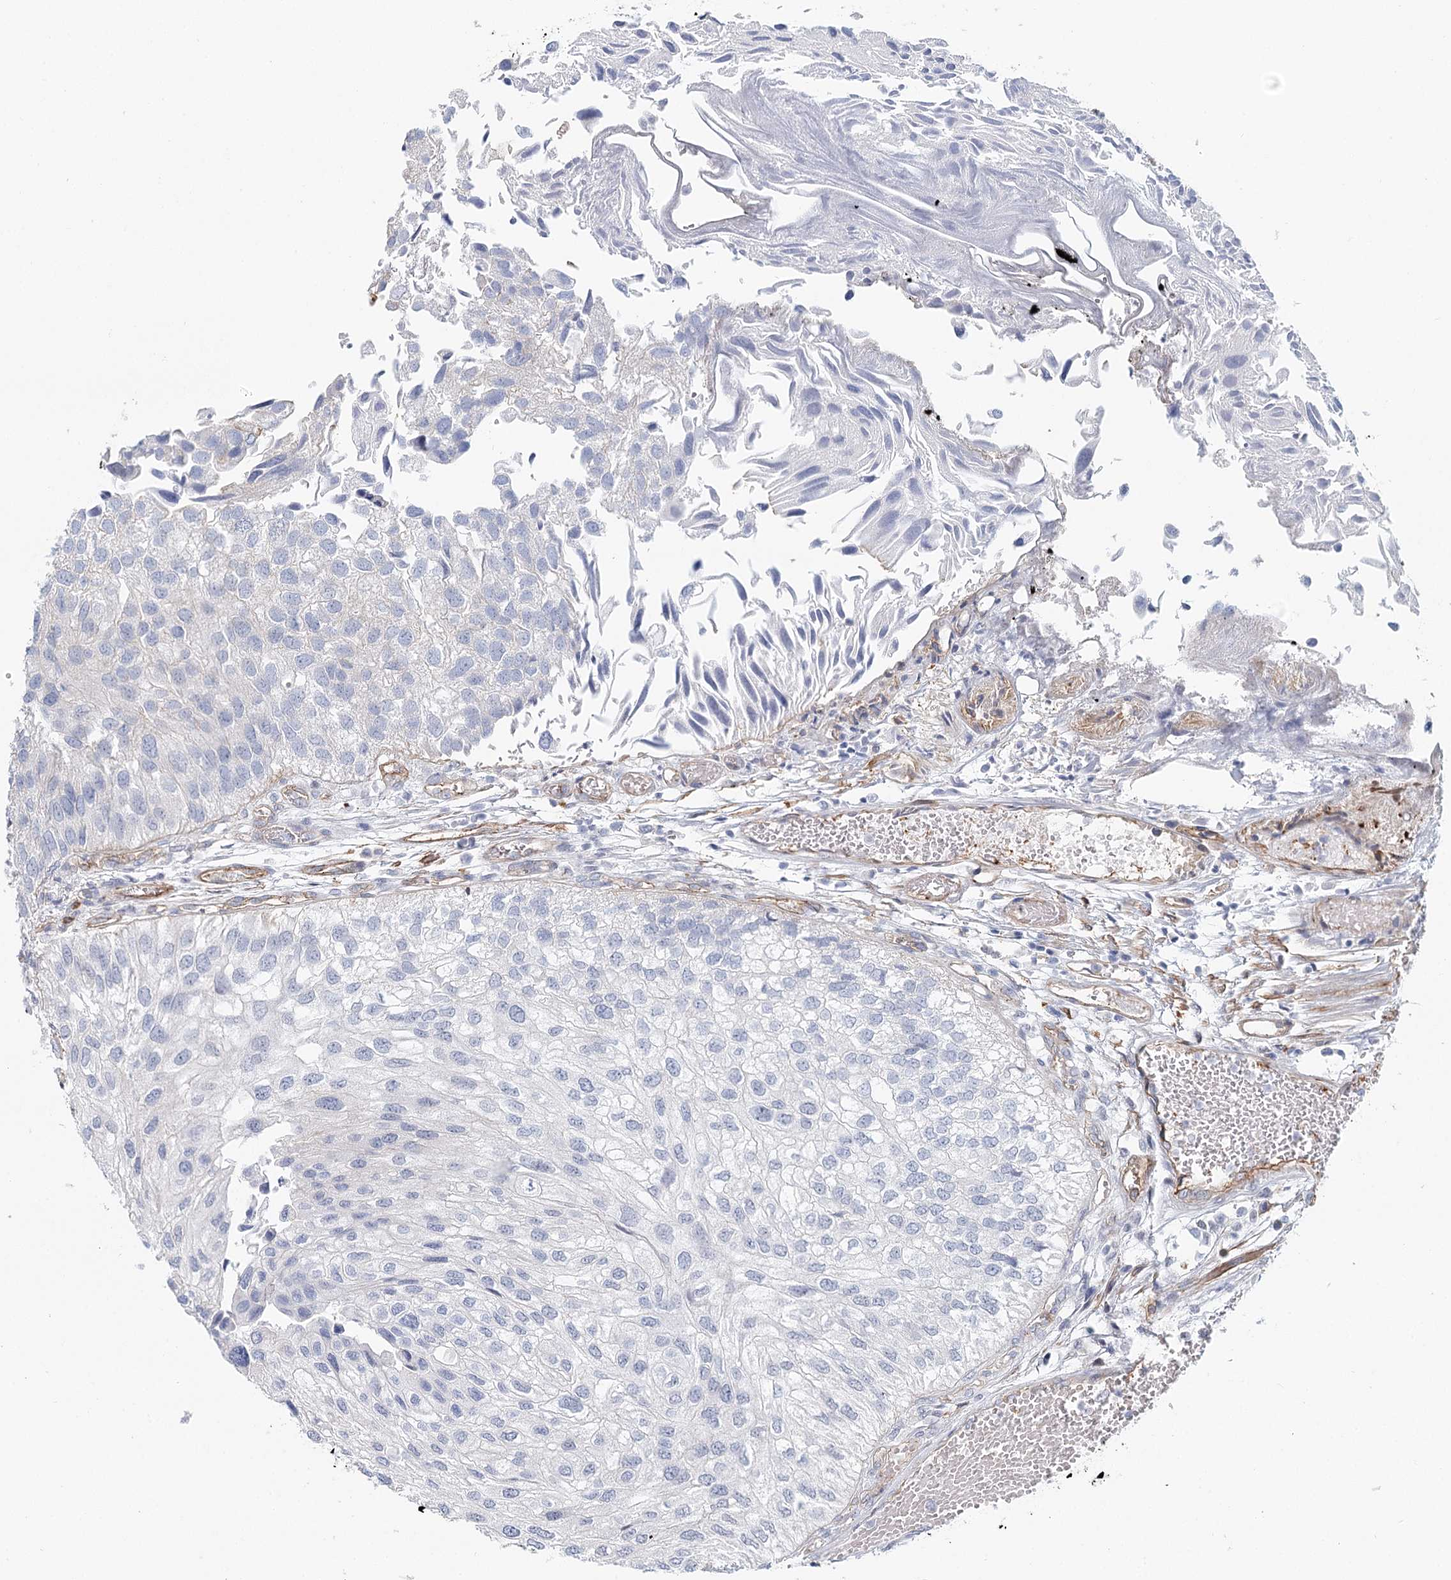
{"staining": {"intensity": "negative", "quantity": "none", "location": "none"}, "tissue": "urothelial cancer", "cell_type": "Tumor cells", "image_type": "cancer", "snomed": [{"axis": "morphology", "description": "Urothelial carcinoma, Low grade"}, {"axis": "topography", "description": "Urinary bladder"}], "caption": "Low-grade urothelial carcinoma stained for a protein using IHC reveals no staining tumor cells.", "gene": "ZFYVE28", "patient": {"sex": "female", "age": 89}}